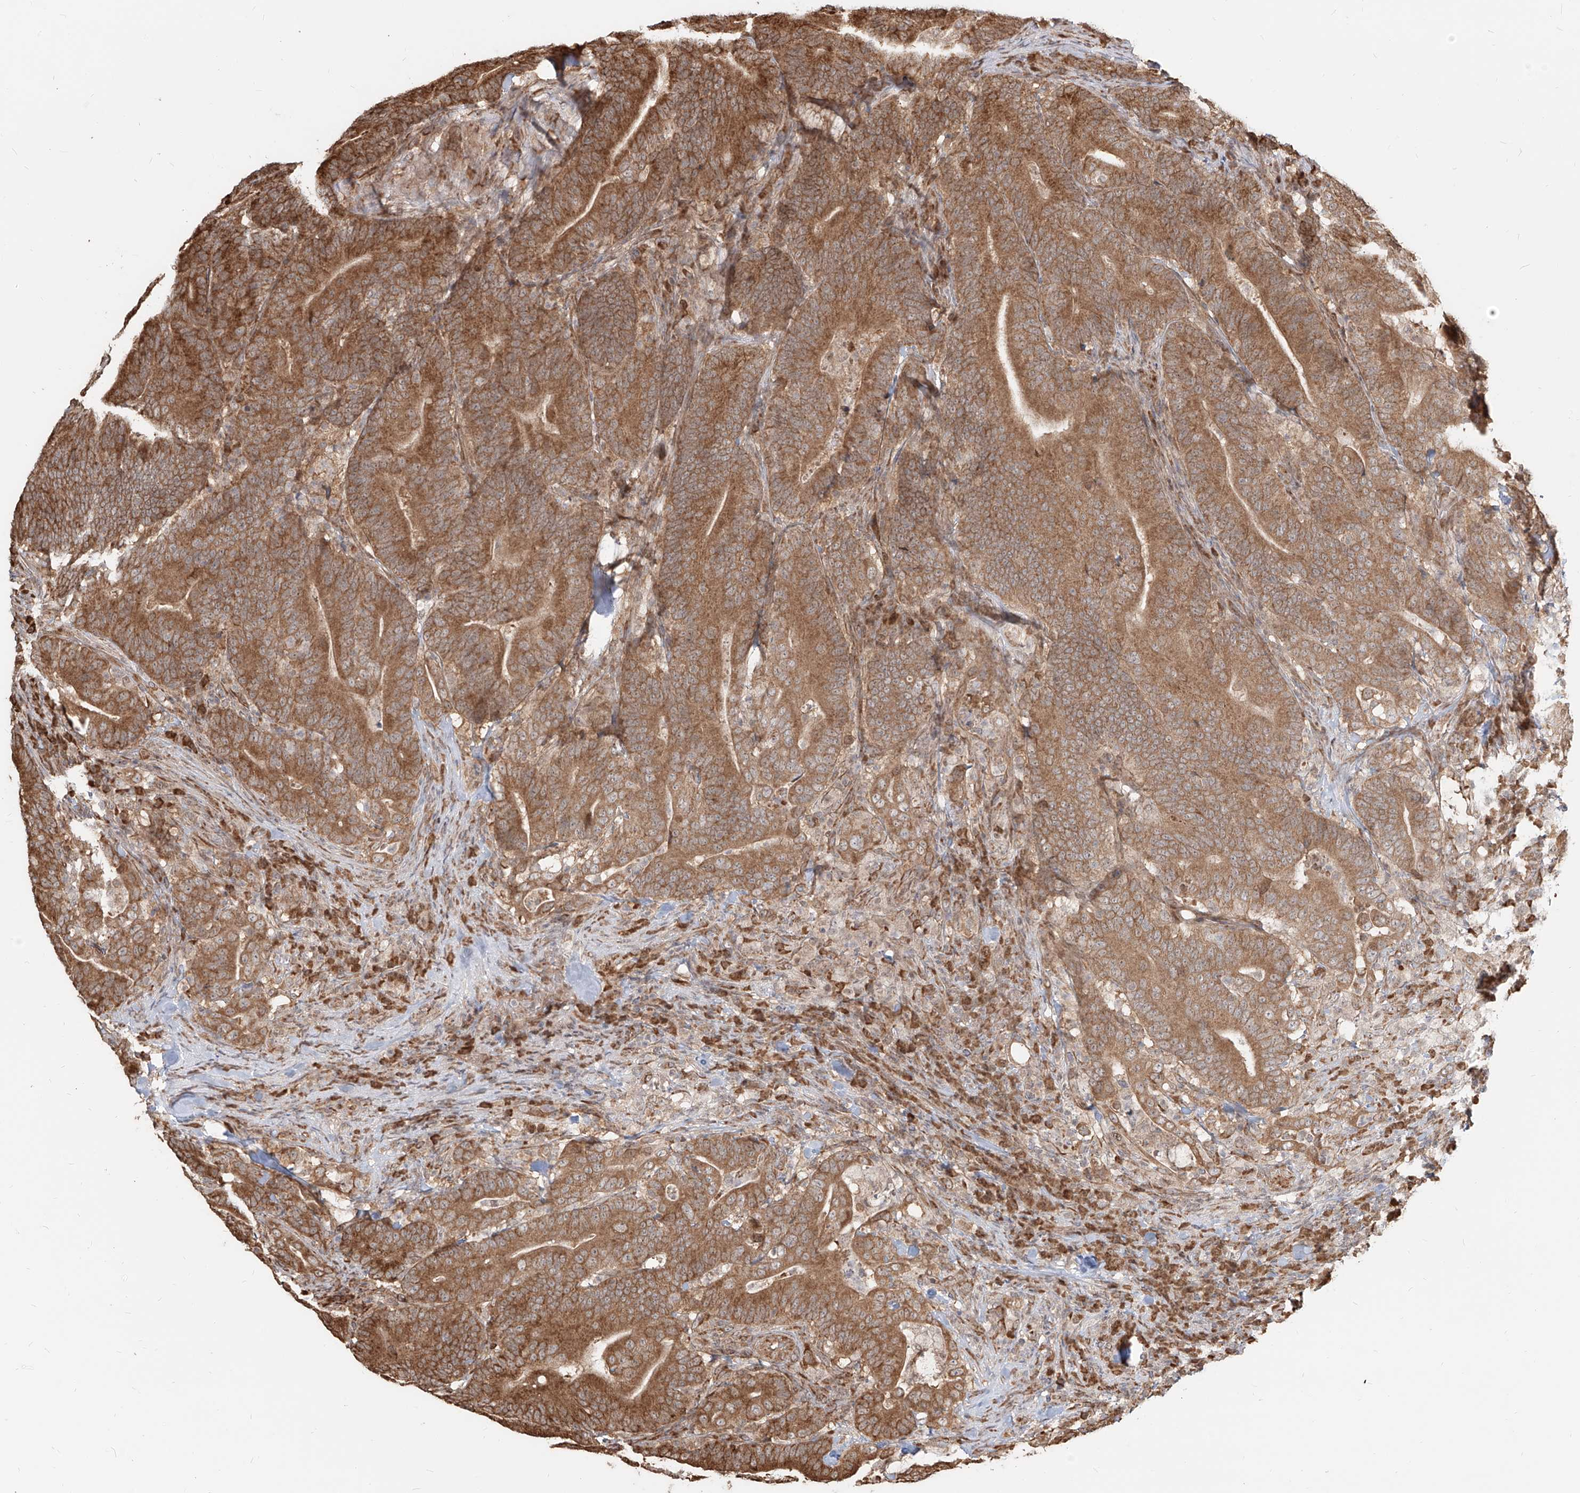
{"staining": {"intensity": "moderate", "quantity": ">75%", "location": "cytoplasmic/membranous"}, "tissue": "colorectal cancer", "cell_type": "Tumor cells", "image_type": "cancer", "snomed": [{"axis": "morphology", "description": "Adenocarcinoma, NOS"}, {"axis": "topography", "description": "Colon"}], "caption": "There is medium levels of moderate cytoplasmic/membranous staining in tumor cells of colorectal cancer (adenocarcinoma), as demonstrated by immunohistochemical staining (brown color).", "gene": "UBE2K", "patient": {"sex": "female", "age": 66}}